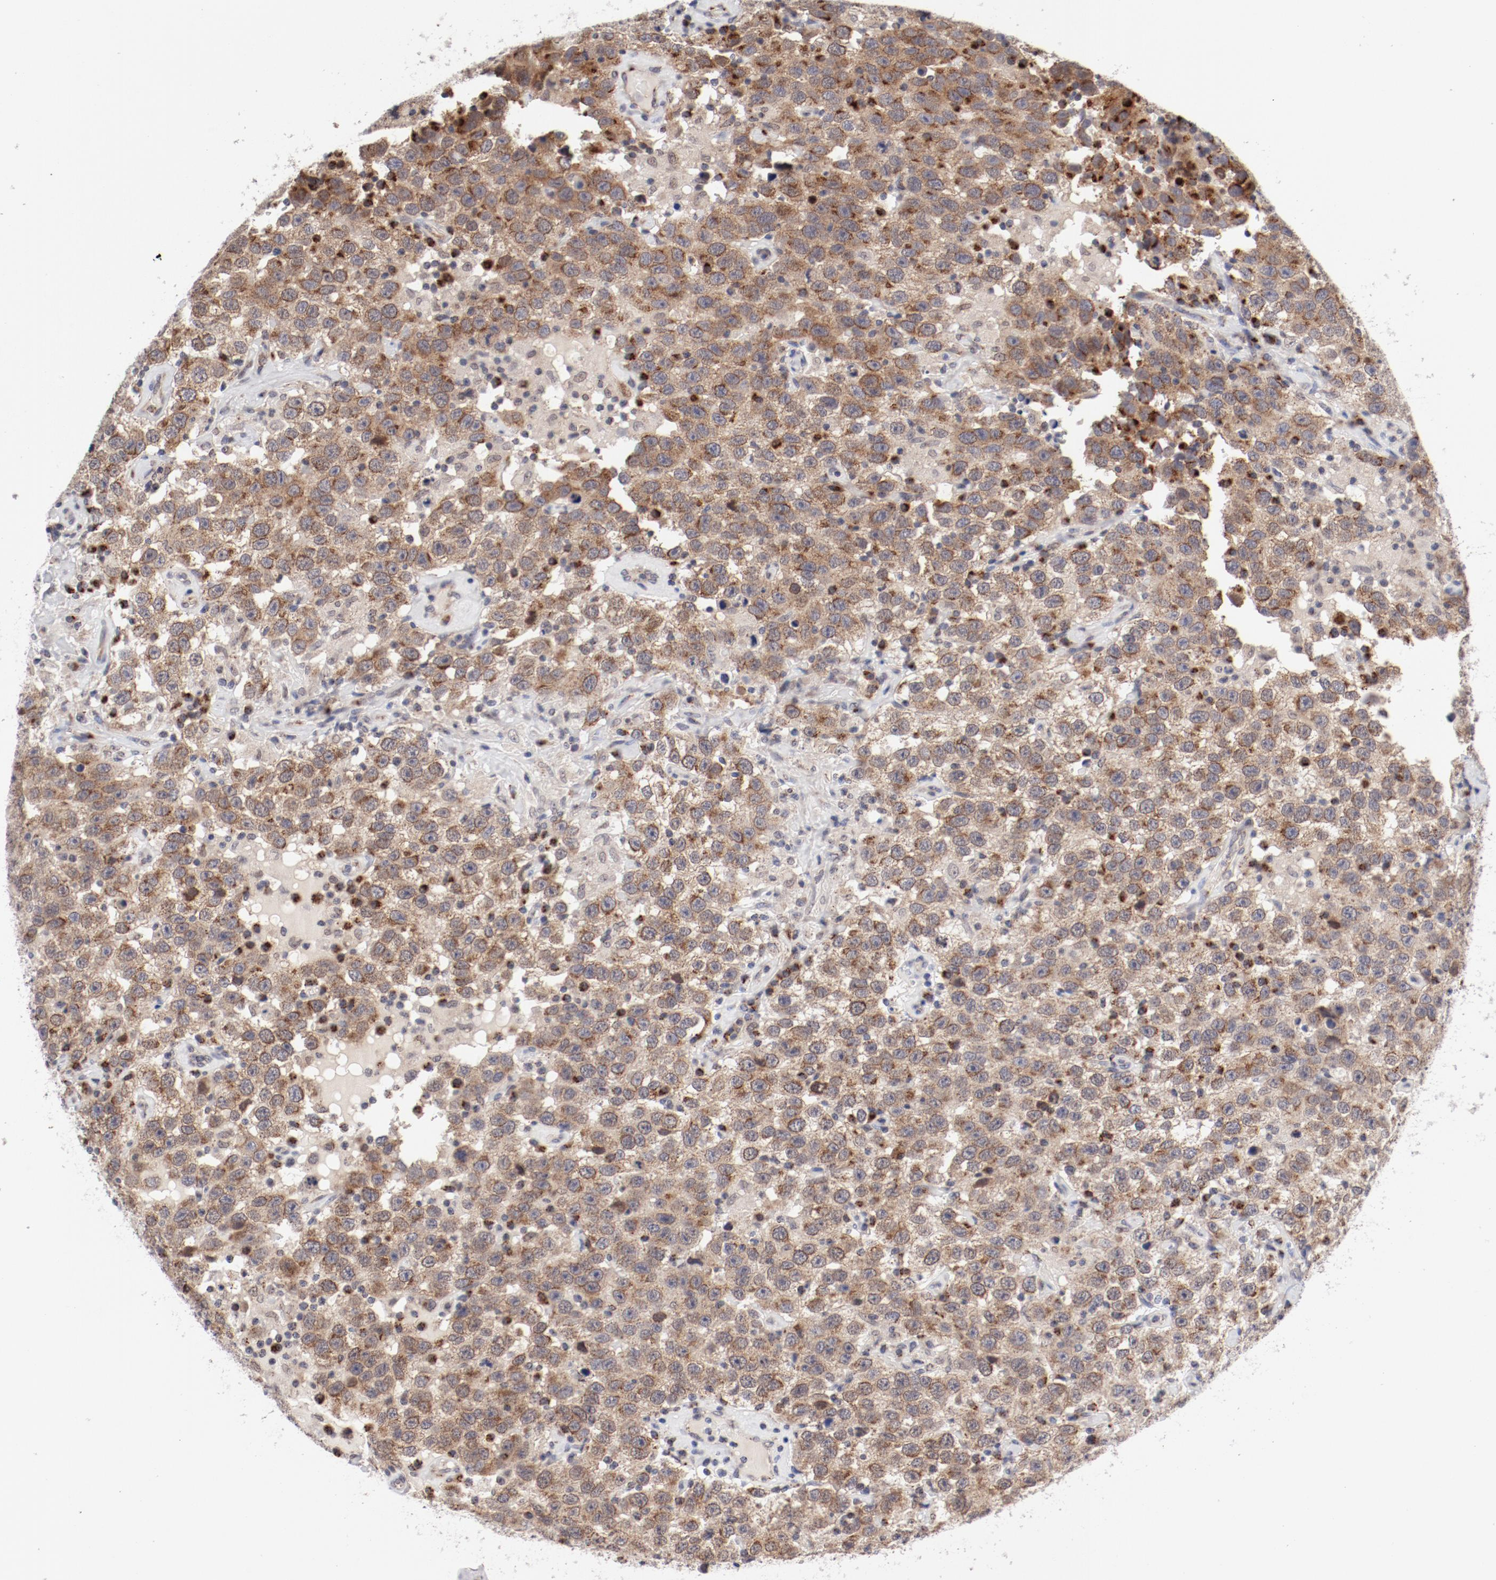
{"staining": {"intensity": "weak", "quantity": "25%-75%", "location": "cytoplasmic/membranous,nuclear"}, "tissue": "testis cancer", "cell_type": "Tumor cells", "image_type": "cancer", "snomed": [{"axis": "morphology", "description": "Seminoma, NOS"}, {"axis": "topography", "description": "Testis"}], "caption": "Immunohistochemistry (IHC) of testis cancer (seminoma) exhibits low levels of weak cytoplasmic/membranous and nuclear expression in about 25%-75% of tumor cells.", "gene": "RPL12", "patient": {"sex": "male", "age": 41}}